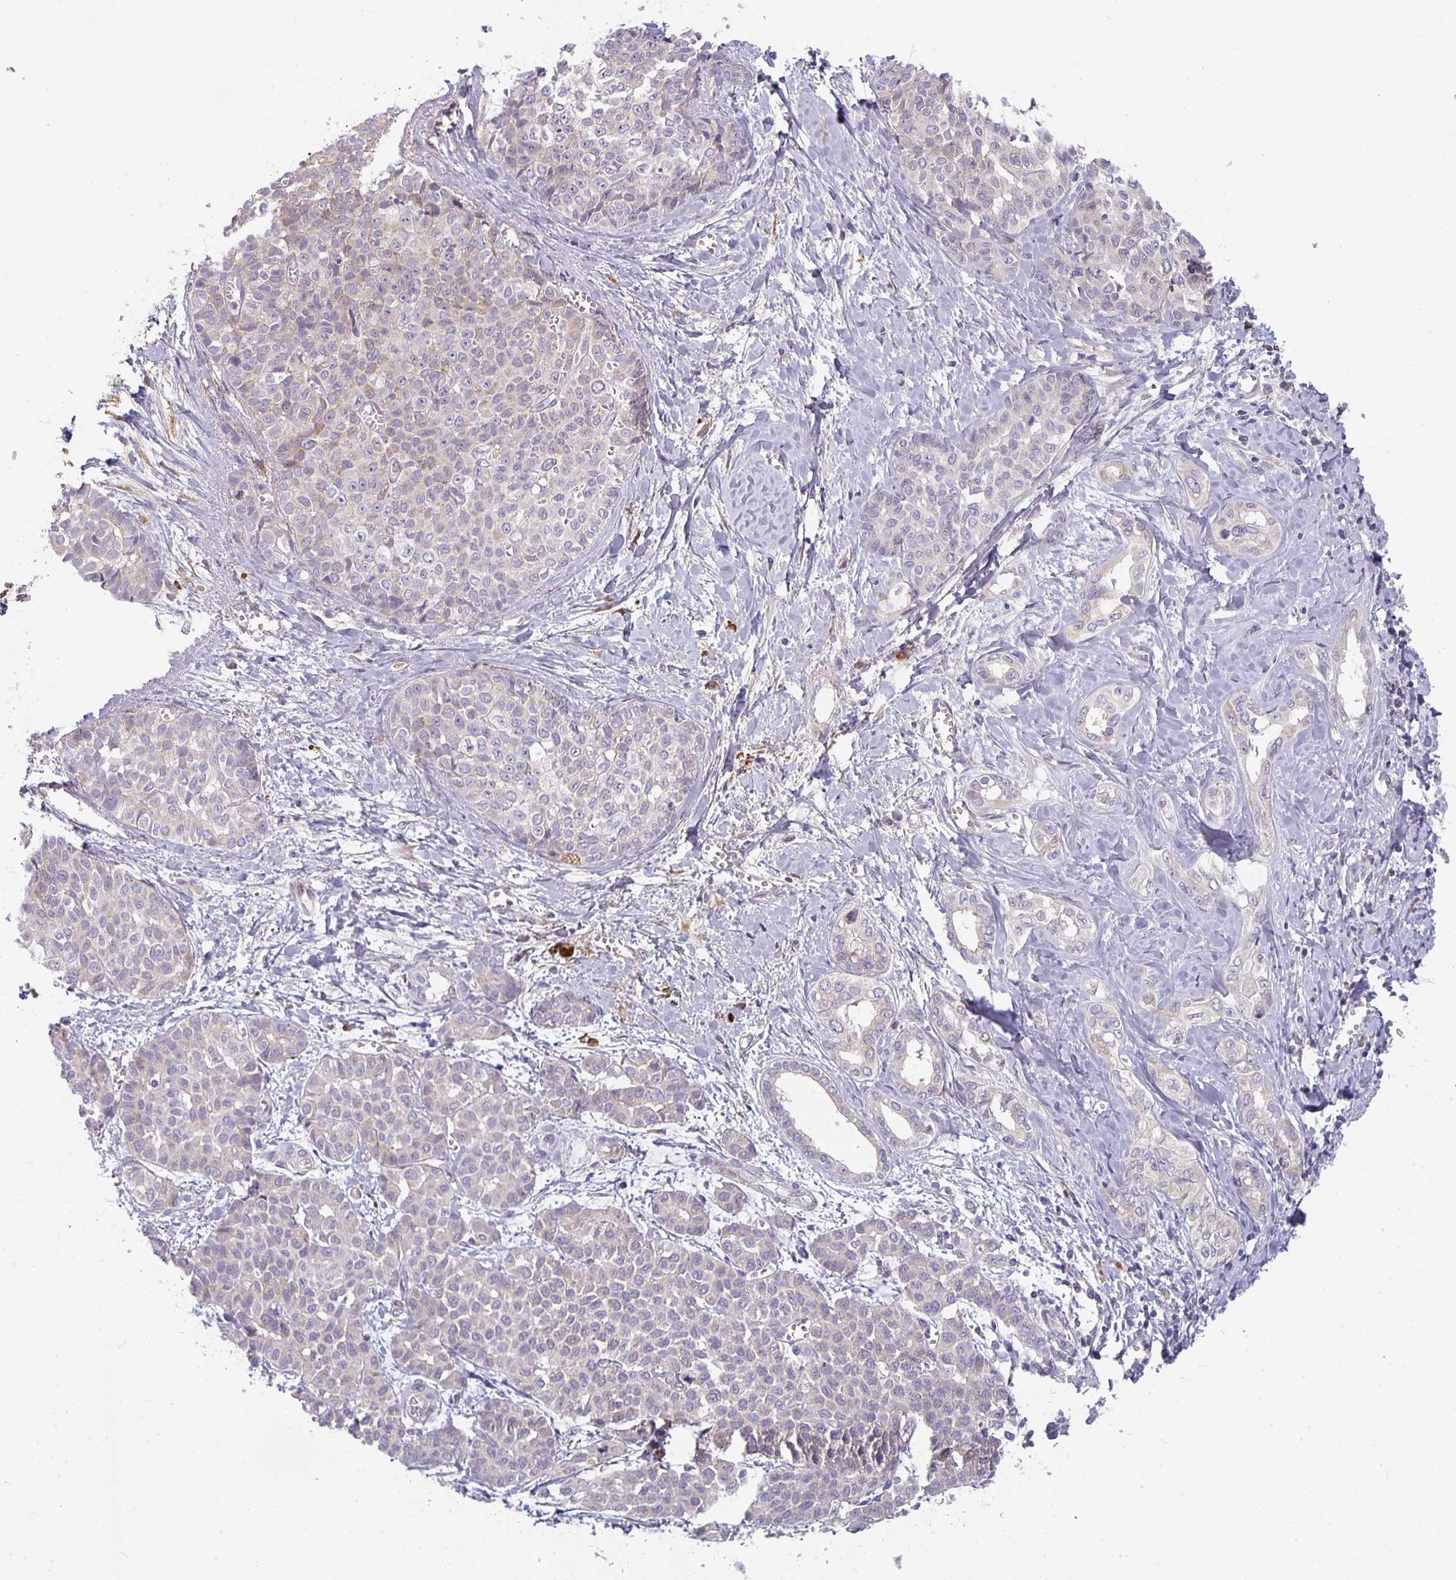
{"staining": {"intensity": "weak", "quantity": "<25%", "location": "cytoplasmic/membranous"}, "tissue": "liver cancer", "cell_type": "Tumor cells", "image_type": "cancer", "snomed": [{"axis": "morphology", "description": "Cholangiocarcinoma"}, {"axis": "topography", "description": "Liver"}], "caption": "Tumor cells show no significant protein expression in liver cancer.", "gene": "CTHRC1", "patient": {"sex": "female", "age": 77}}